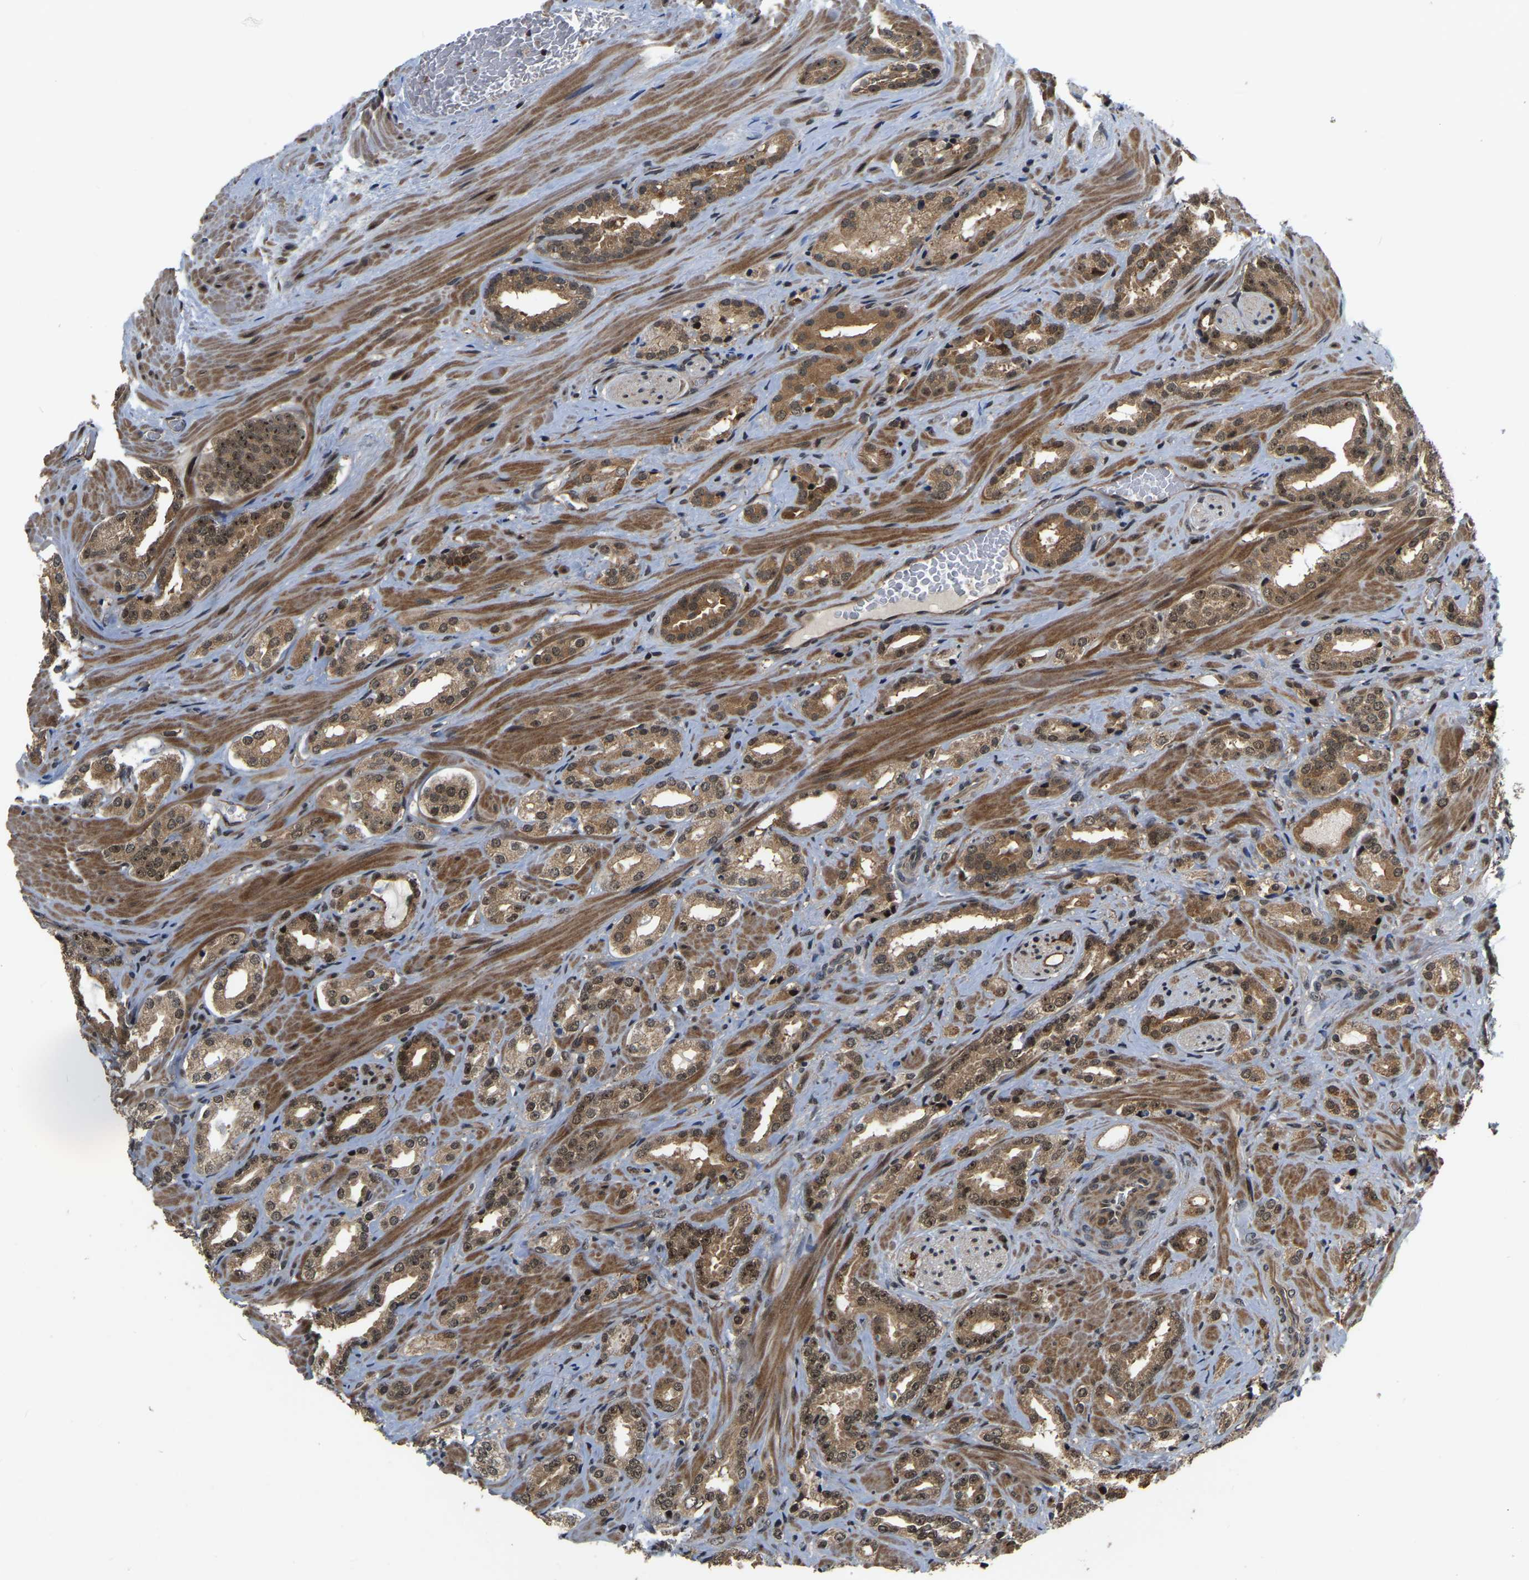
{"staining": {"intensity": "moderate", "quantity": ">75%", "location": "cytoplasmic/membranous,nuclear"}, "tissue": "prostate cancer", "cell_type": "Tumor cells", "image_type": "cancer", "snomed": [{"axis": "morphology", "description": "Adenocarcinoma, High grade"}, {"axis": "topography", "description": "Prostate"}], "caption": "High-magnification brightfield microscopy of prostate cancer (adenocarcinoma (high-grade)) stained with DAB (3,3'-diaminobenzidine) (brown) and counterstained with hematoxylin (blue). tumor cells exhibit moderate cytoplasmic/membranous and nuclear positivity is appreciated in about>75% of cells.", "gene": "CIAO1", "patient": {"sex": "male", "age": 64}}